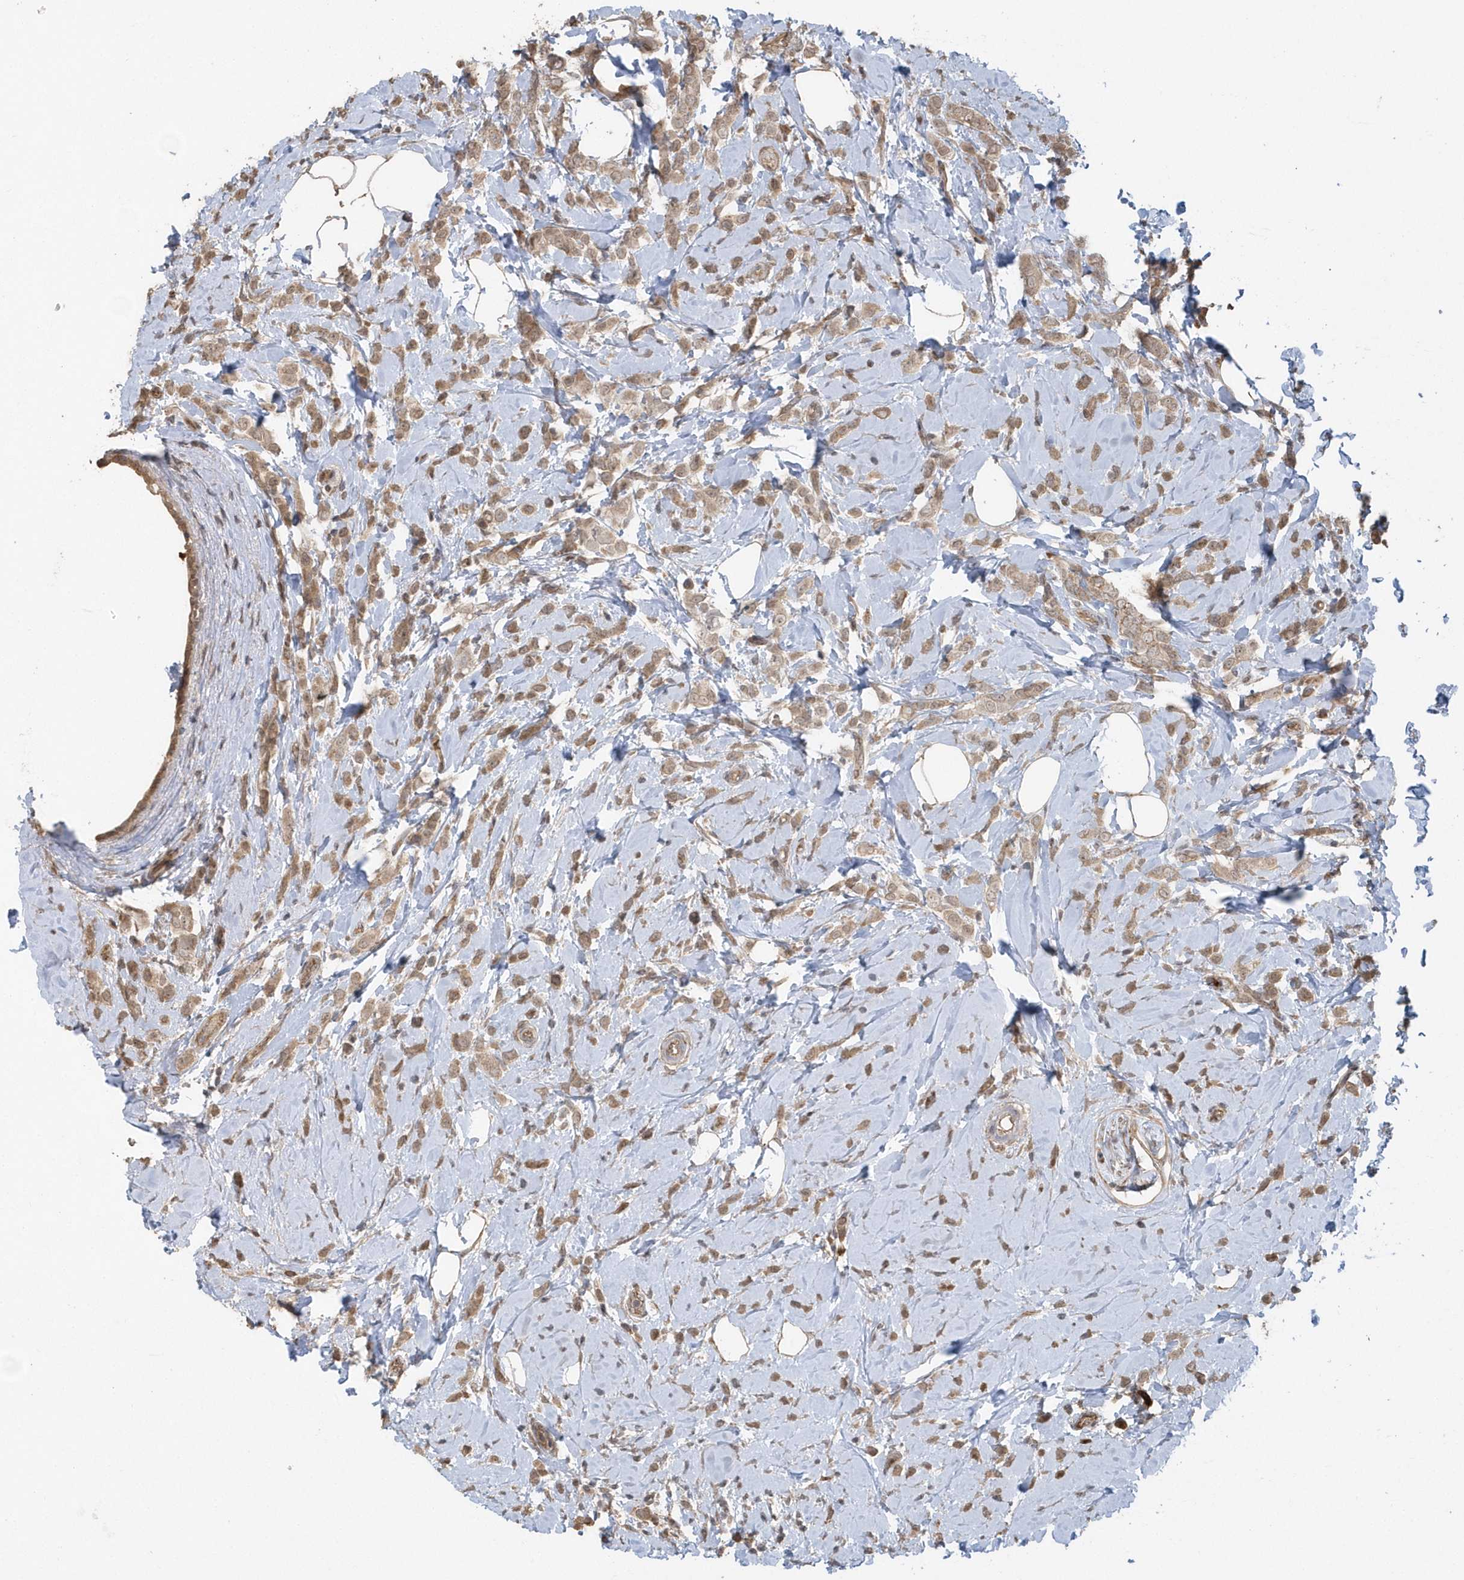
{"staining": {"intensity": "moderate", "quantity": ">75%", "location": "cytoplasmic/membranous"}, "tissue": "breast cancer", "cell_type": "Tumor cells", "image_type": "cancer", "snomed": [{"axis": "morphology", "description": "Lobular carcinoma"}, {"axis": "topography", "description": "Breast"}], "caption": "IHC (DAB) staining of human breast cancer exhibits moderate cytoplasmic/membranous protein positivity in approximately >75% of tumor cells.", "gene": "HERPUD1", "patient": {"sex": "female", "age": 47}}